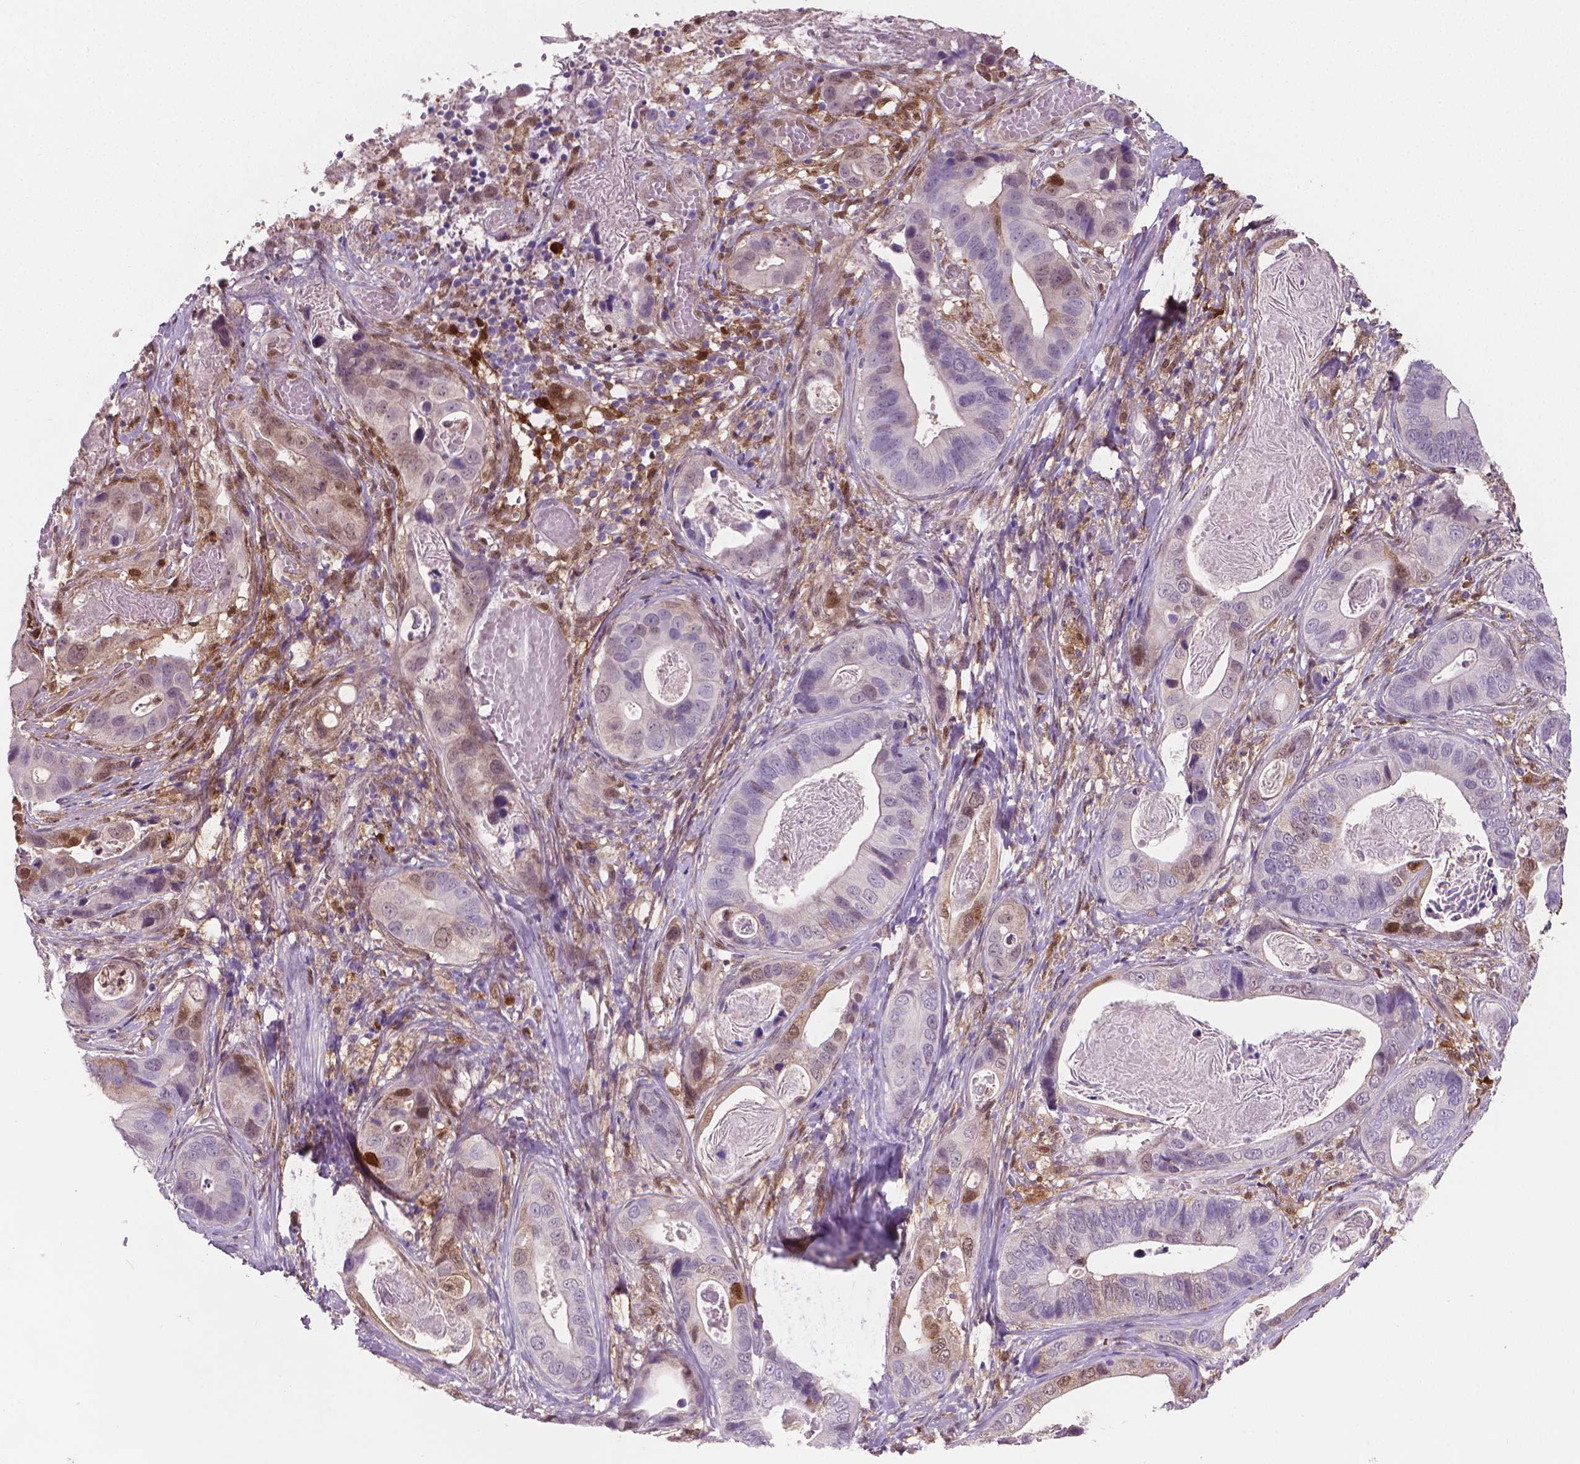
{"staining": {"intensity": "weak", "quantity": "<25%", "location": "cytoplasmic/membranous,nuclear"}, "tissue": "stomach cancer", "cell_type": "Tumor cells", "image_type": "cancer", "snomed": [{"axis": "morphology", "description": "Adenocarcinoma, NOS"}, {"axis": "topography", "description": "Stomach"}], "caption": "Immunohistochemical staining of stomach cancer (adenocarcinoma) shows no significant positivity in tumor cells. (IHC, brightfield microscopy, high magnification).", "gene": "TNFAIP2", "patient": {"sex": "male", "age": 84}}